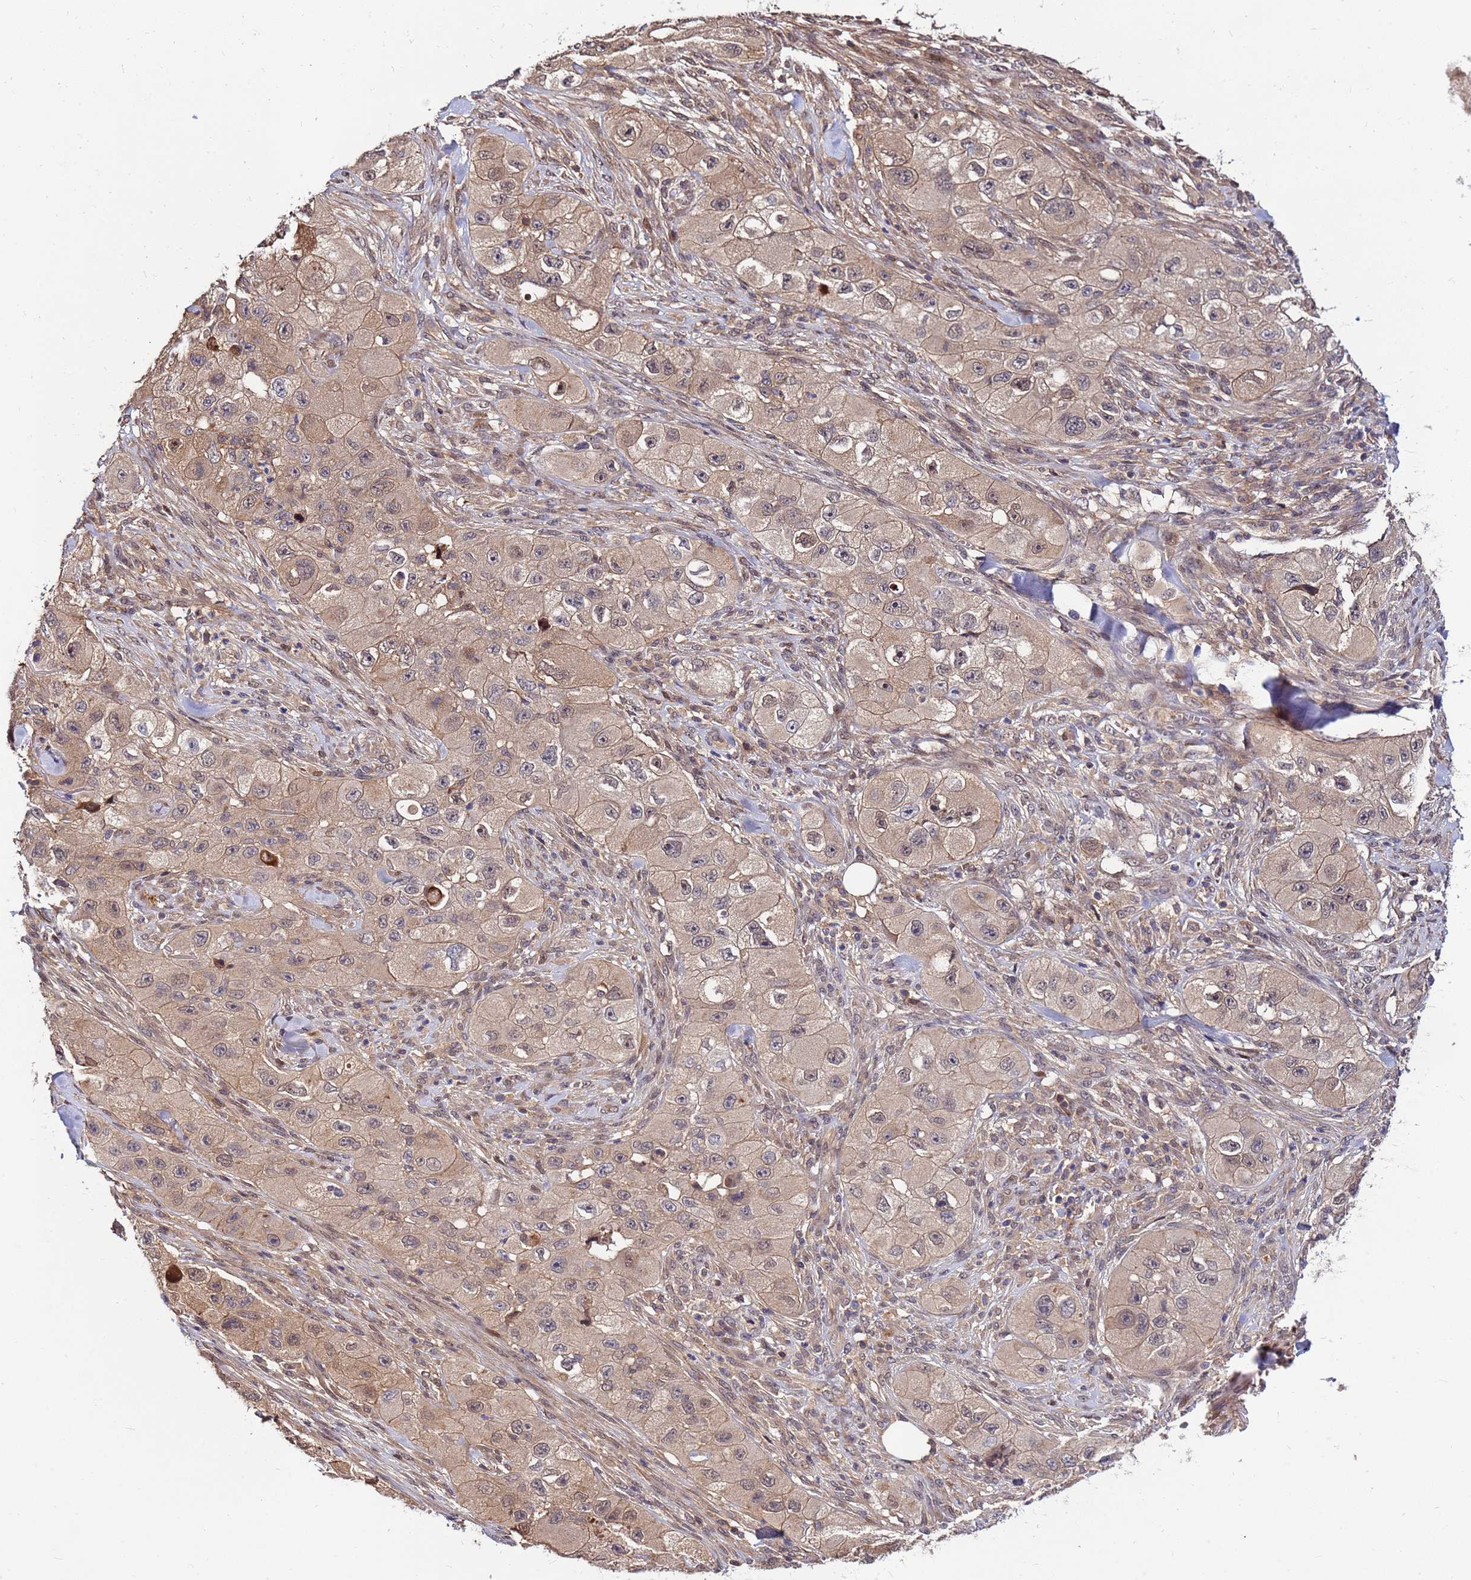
{"staining": {"intensity": "weak", "quantity": ">75%", "location": "cytoplasmic/membranous"}, "tissue": "skin cancer", "cell_type": "Tumor cells", "image_type": "cancer", "snomed": [{"axis": "morphology", "description": "Squamous cell carcinoma, NOS"}, {"axis": "topography", "description": "Skin"}, {"axis": "topography", "description": "Subcutis"}], "caption": "Tumor cells demonstrate weak cytoplasmic/membranous expression in about >75% of cells in skin cancer (squamous cell carcinoma).", "gene": "DUS4L", "patient": {"sex": "male", "age": 73}}